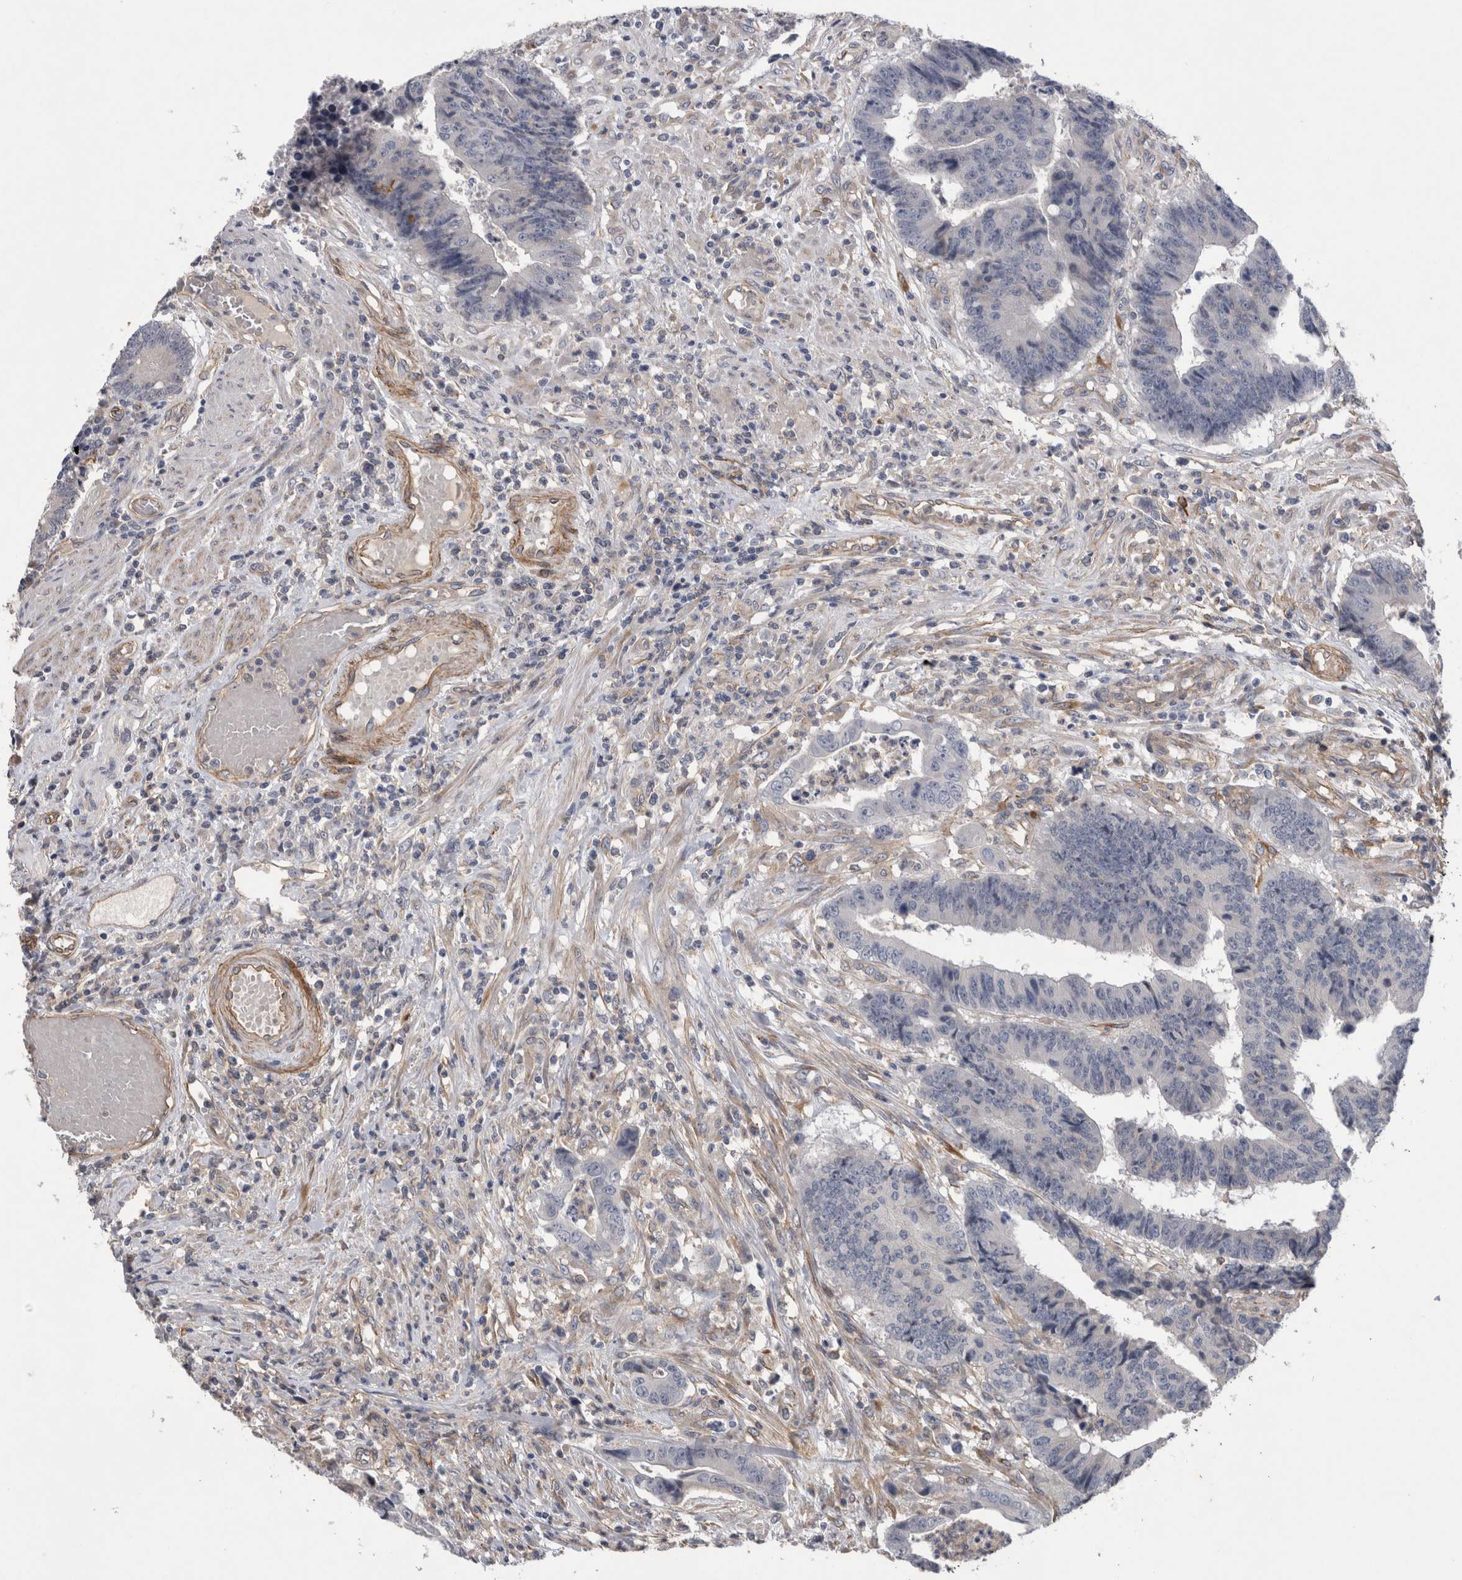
{"staining": {"intensity": "negative", "quantity": "none", "location": "none"}, "tissue": "colorectal cancer", "cell_type": "Tumor cells", "image_type": "cancer", "snomed": [{"axis": "morphology", "description": "Adenocarcinoma, NOS"}, {"axis": "topography", "description": "Rectum"}], "caption": "Immunohistochemical staining of colorectal adenocarcinoma exhibits no significant staining in tumor cells.", "gene": "ANKFY1", "patient": {"sex": "male", "age": 84}}